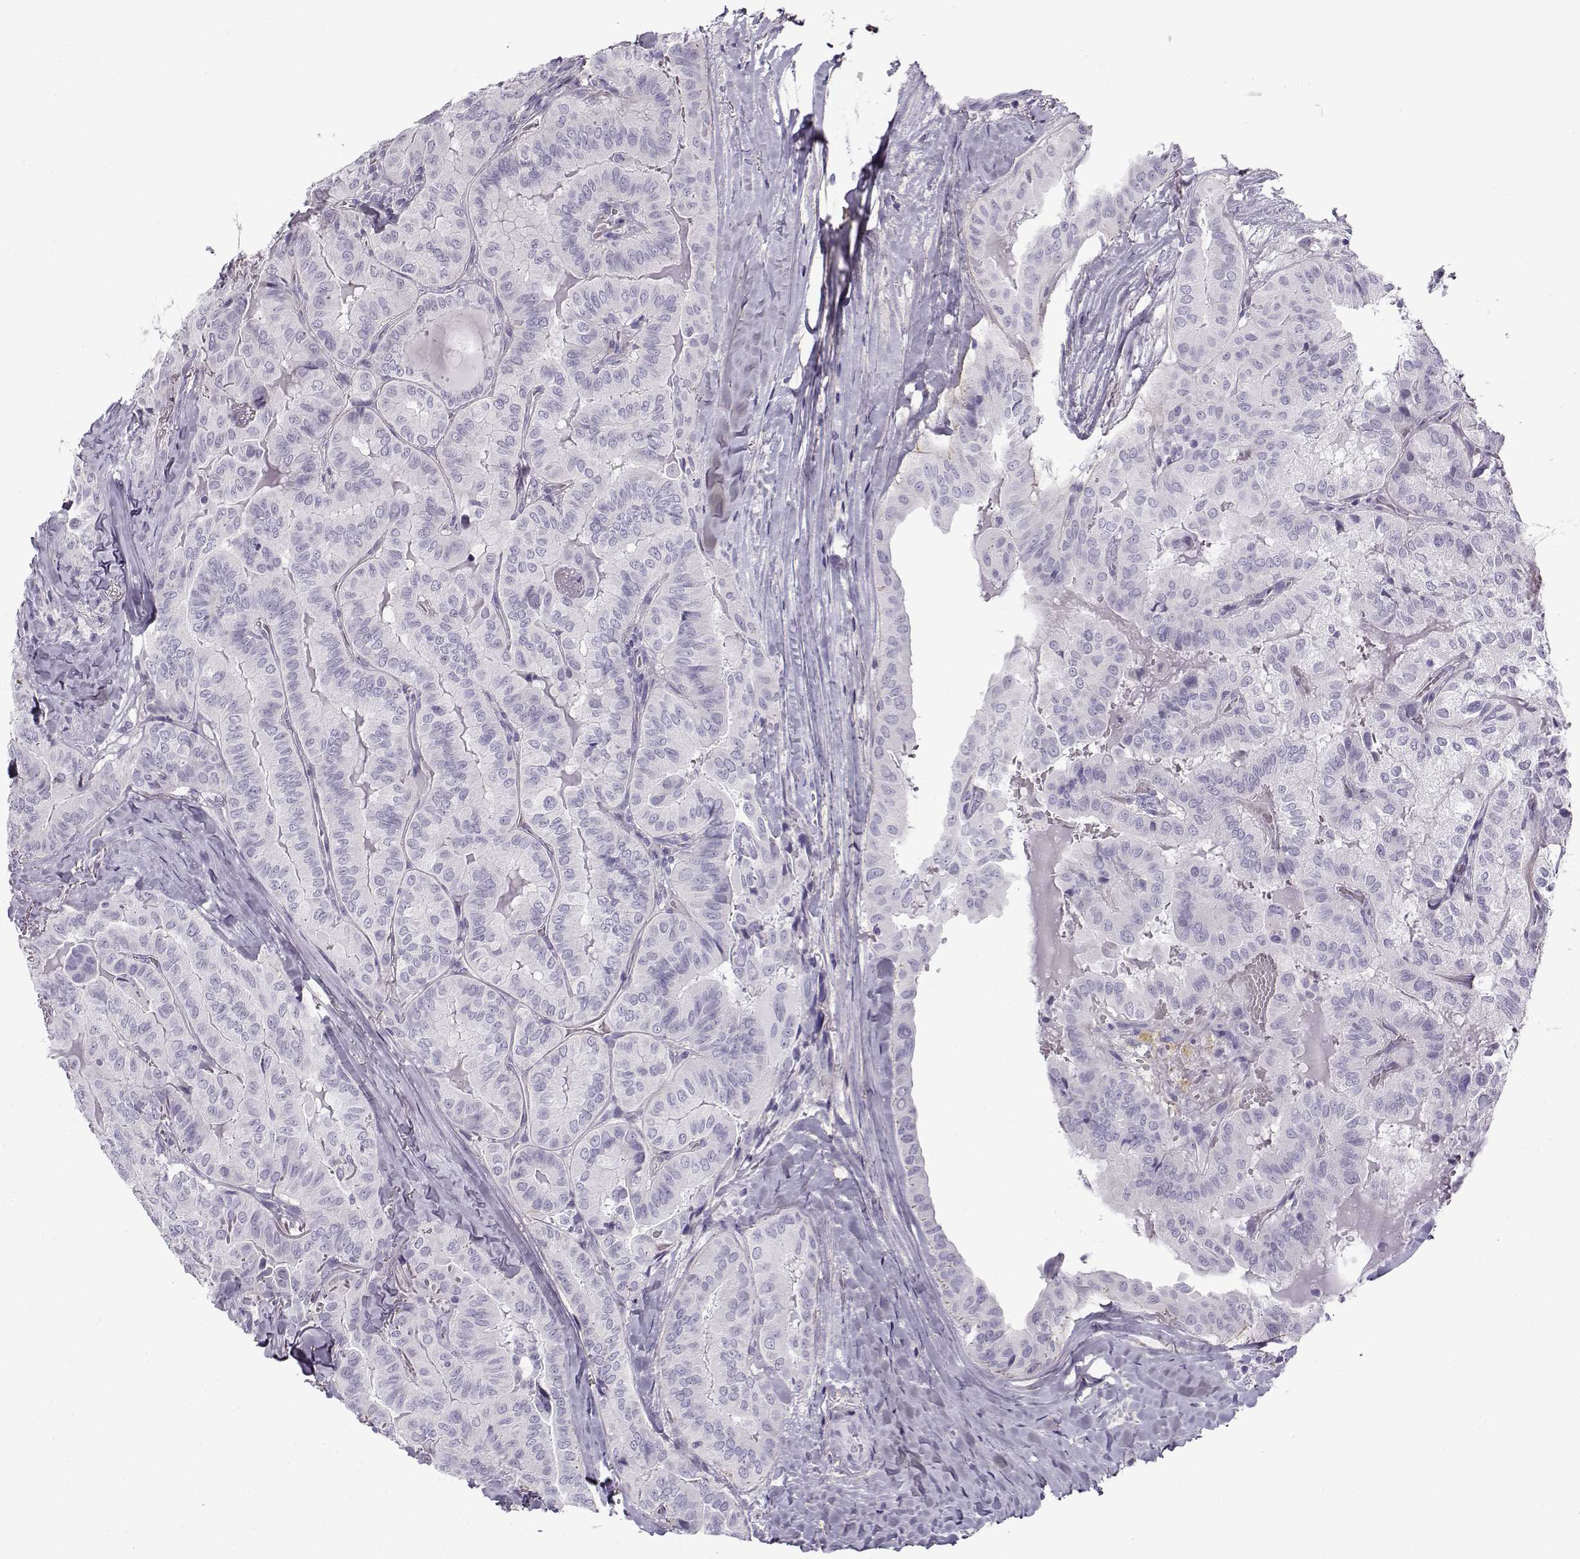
{"staining": {"intensity": "negative", "quantity": "none", "location": "none"}, "tissue": "thyroid cancer", "cell_type": "Tumor cells", "image_type": "cancer", "snomed": [{"axis": "morphology", "description": "Papillary adenocarcinoma, NOS"}, {"axis": "topography", "description": "Thyroid gland"}], "caption": "The IHC micrograph has no significant staining in tumor cells of thyroid cancer (papillary adenocarcinoma) tissue.", "gene": "GTSF1L", "patient": {"sex": "female", "age": 68}}